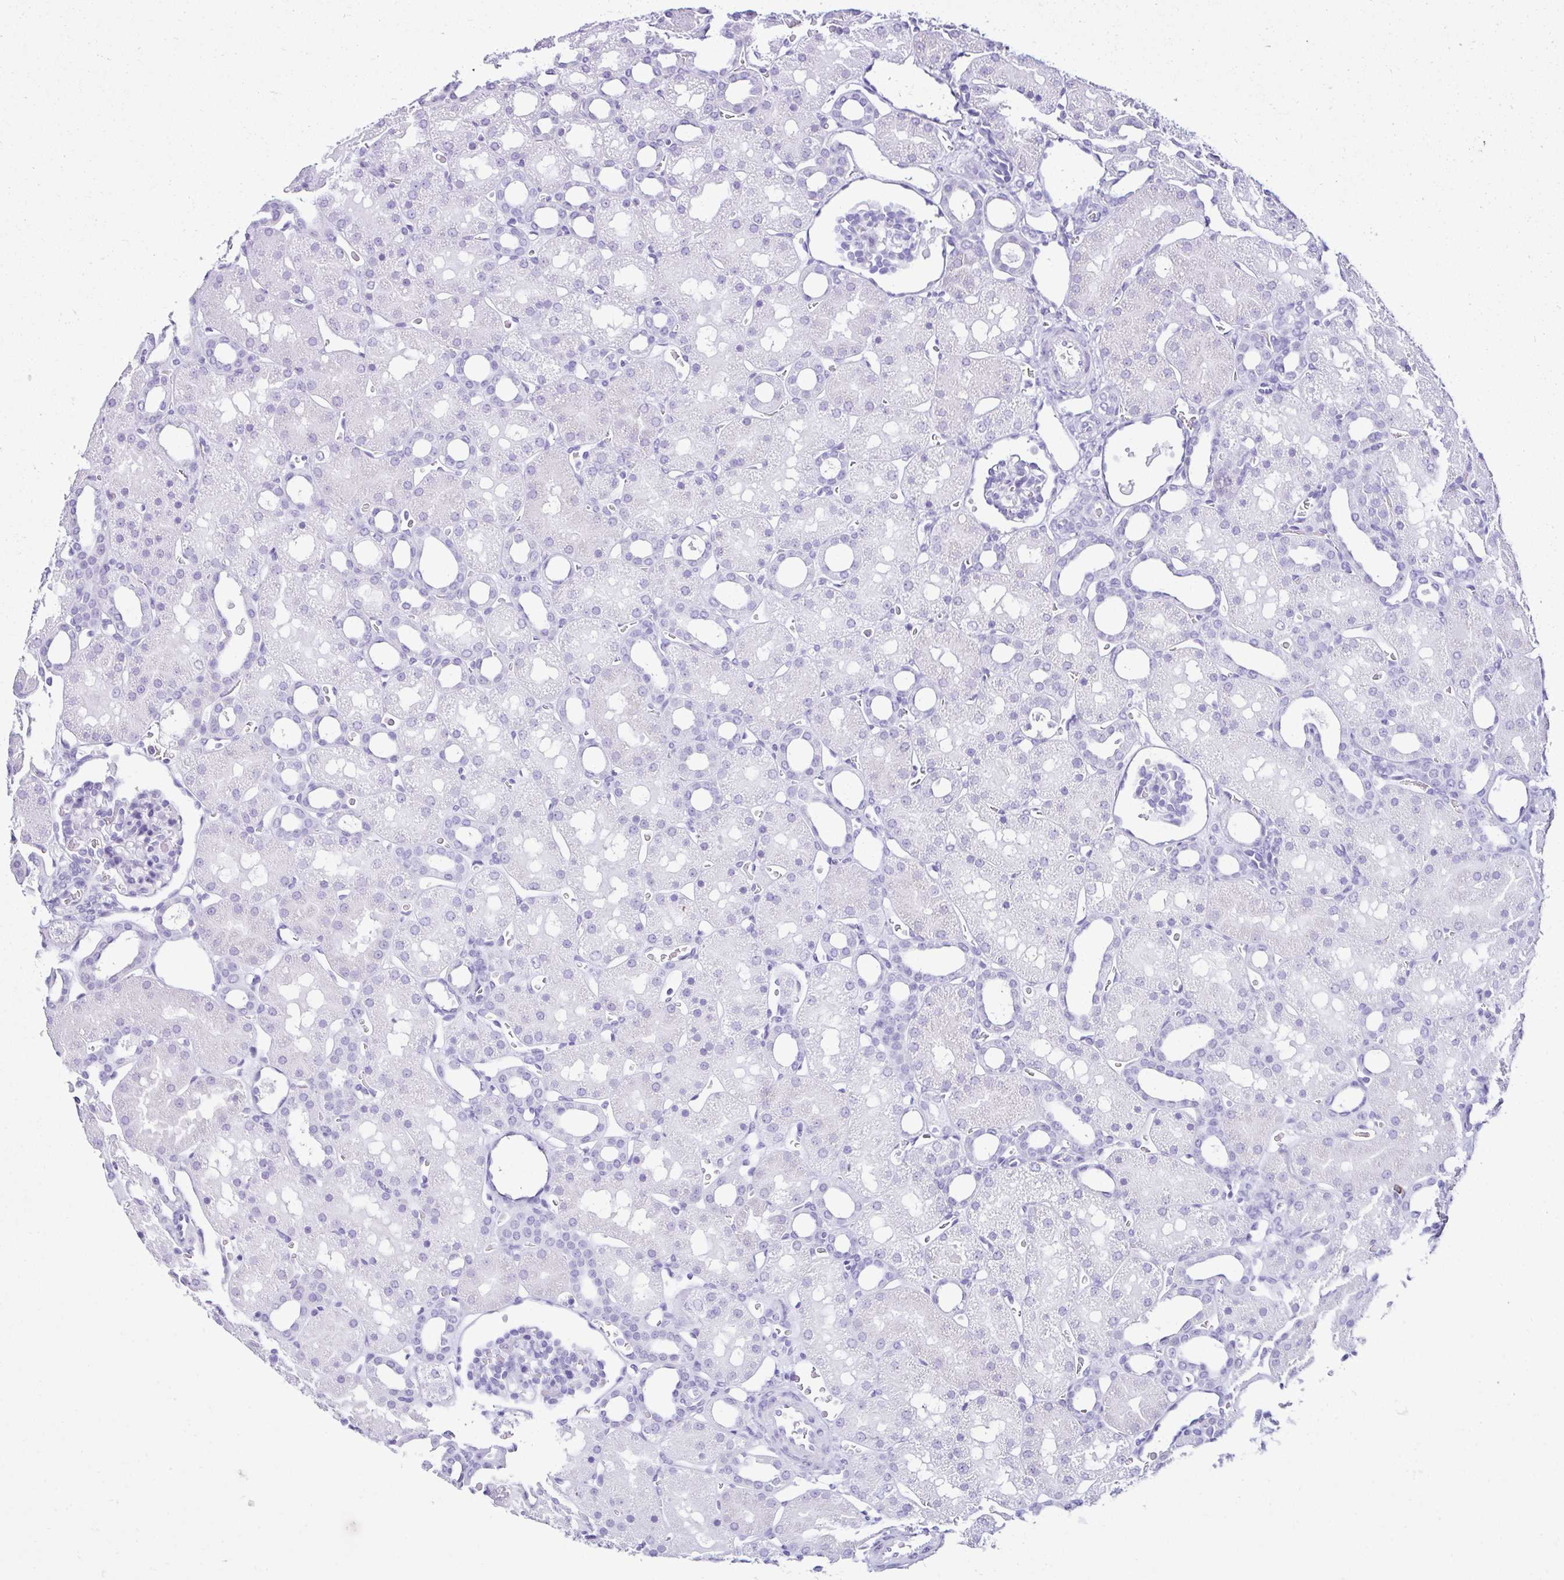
{"staining": {"intensity": "negative", "quantity": "none", "location": "none"}, "tissue": "kidney", "cell_type": "Cells in glomeruli", "image_type": "normal", "snomed": [{"axis": "morphology", "description": "Normal tissue, NOS"}, {"axis": "topography", "description": "Kidney"}], "caption": "Immunohistochemical staining of unremarkable human kidney demonstrates no significant positivity in cells in glomeruli. The staining is performed using DAB (3,3'-diaminobenzidine) brown chromogen with nuclei counter-stained in using hematoxylin.", "gene": "PIGF", "patient": {"sex": "male", "age": 2}}